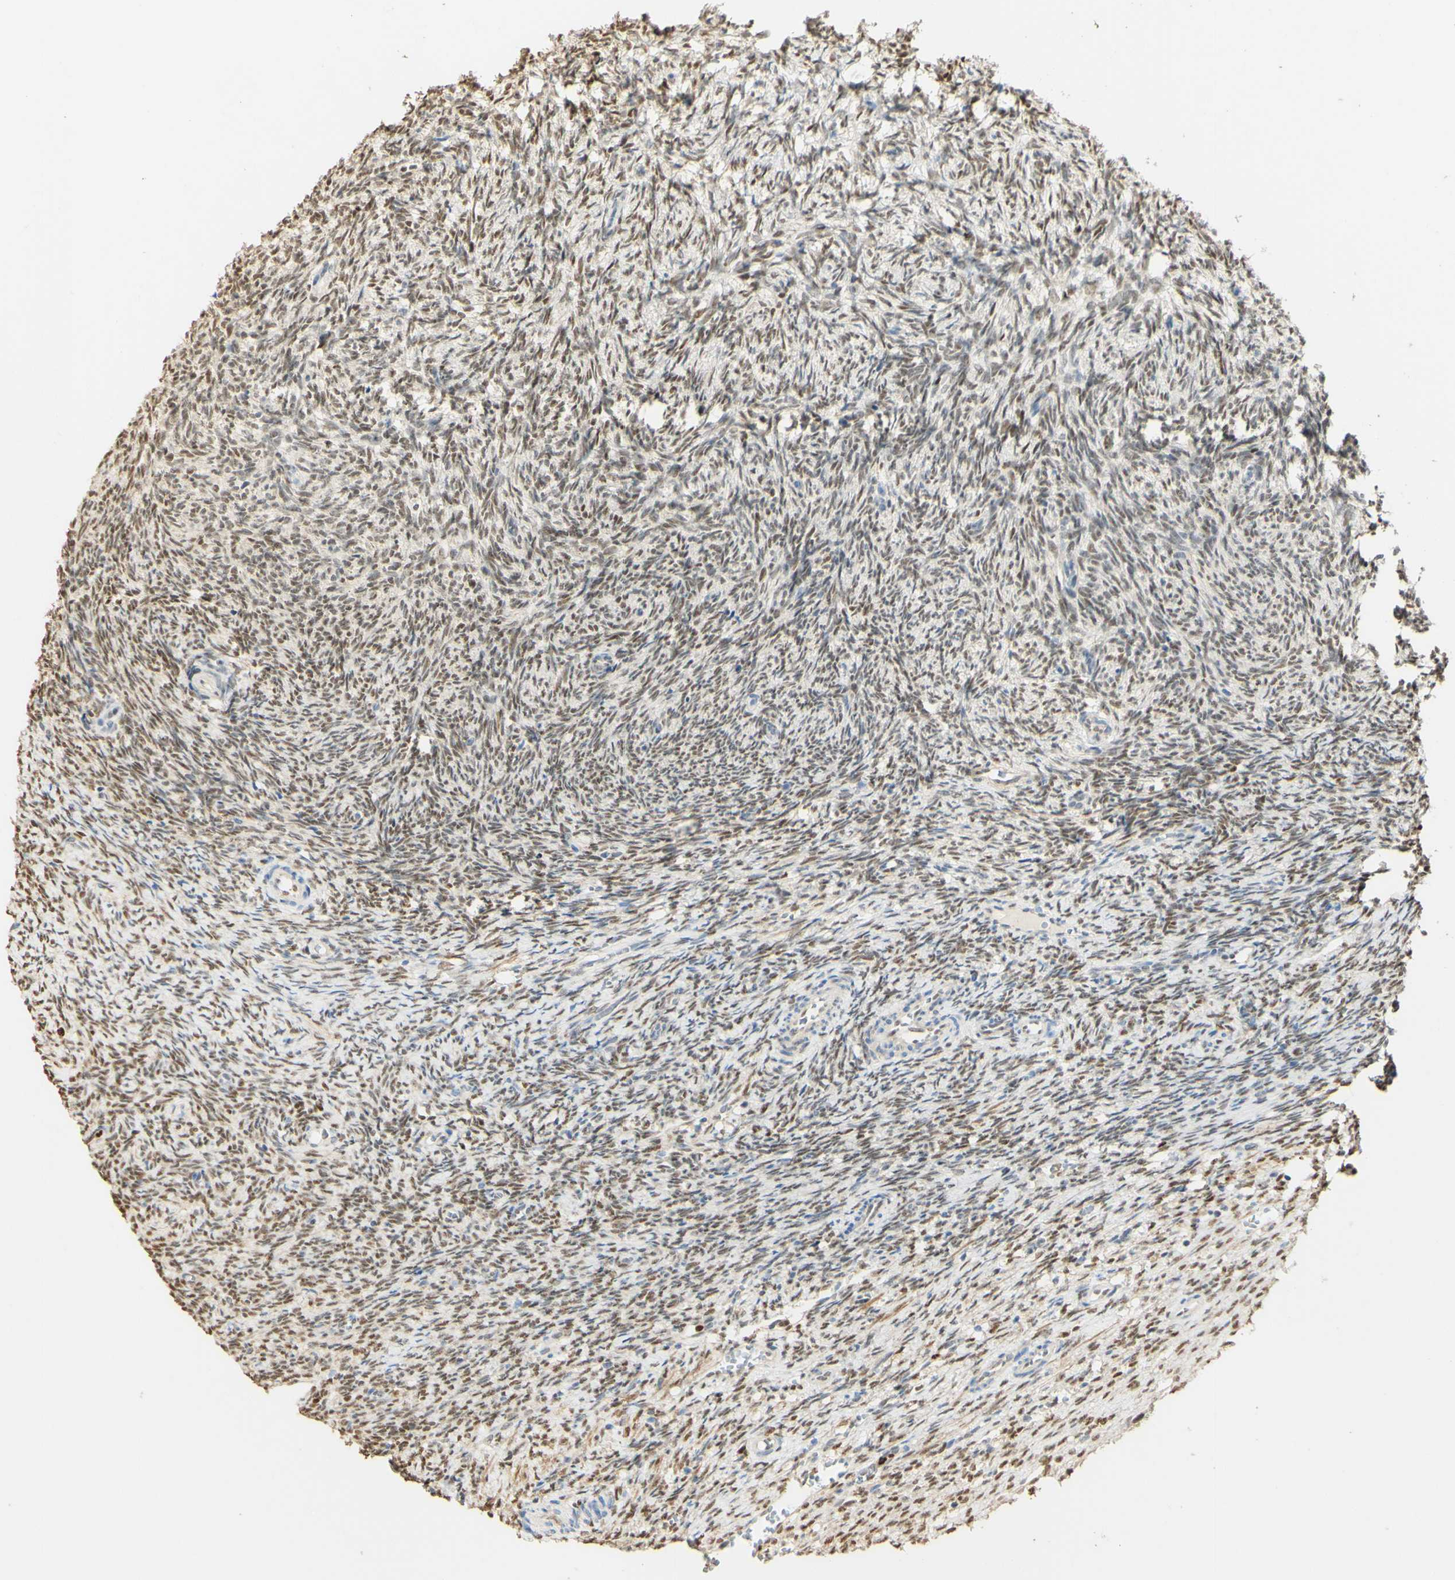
{"staining": {"intensity": "weak", "quantity": ">75%", "location": "nuclear"}, "tissue": "ovary", "cell_type": "Follicle cells", "image_type": "normal", "snomed": [{"axis": "morphology", "description": "Normal tissue, NOS"}, {"axis": "topography", "description": "Ovary"}], "caption": "A histopathology image showing weak nuclear positivity in approximately >75% of follicle cells in benign ovary, as visualized by brown immunohistochemical staining.", "gene": "MAP3K4", "patient": {"sex": "female", "age": 41}}